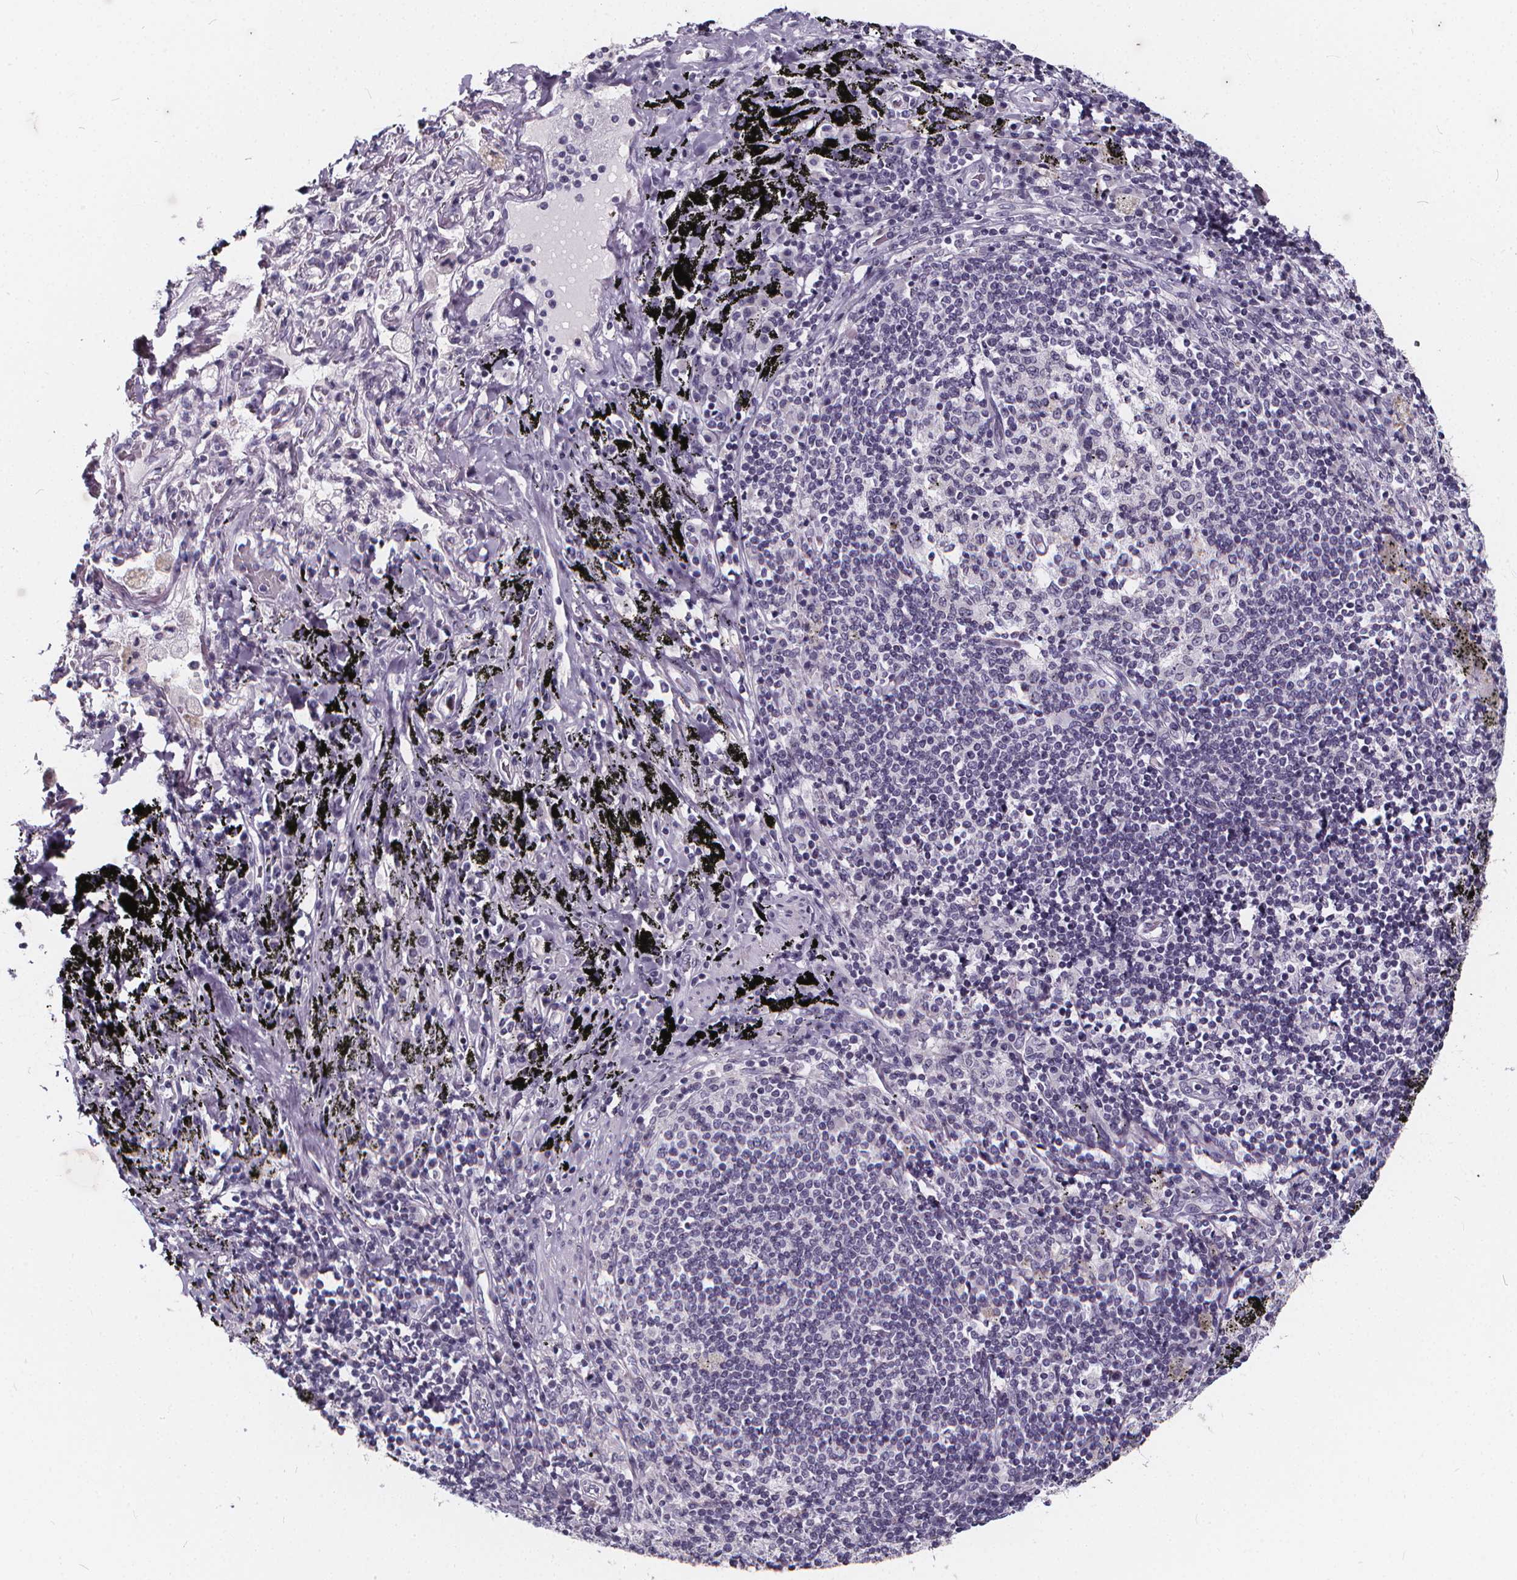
{"staining": {"intensity": "negative", "quantity": "none", "location": "none"}, "tissue": "adipose tissue", "cell_type": "Adipocytes", "image_type": "normal", "snomed": [{"axis": "morphology", "description": "Normal tissue, NOS"}, {"axis": "topography", "description": "Bronchus"}, {"axis": "topography", "description": "Lung"}], "caption": "This is a photomicrograph of IHC staining of normal adipose tissue, which shows no expression in adipocytes.", "gene": "SPEF2", "patient": {"sex": "female", "age": 57}}